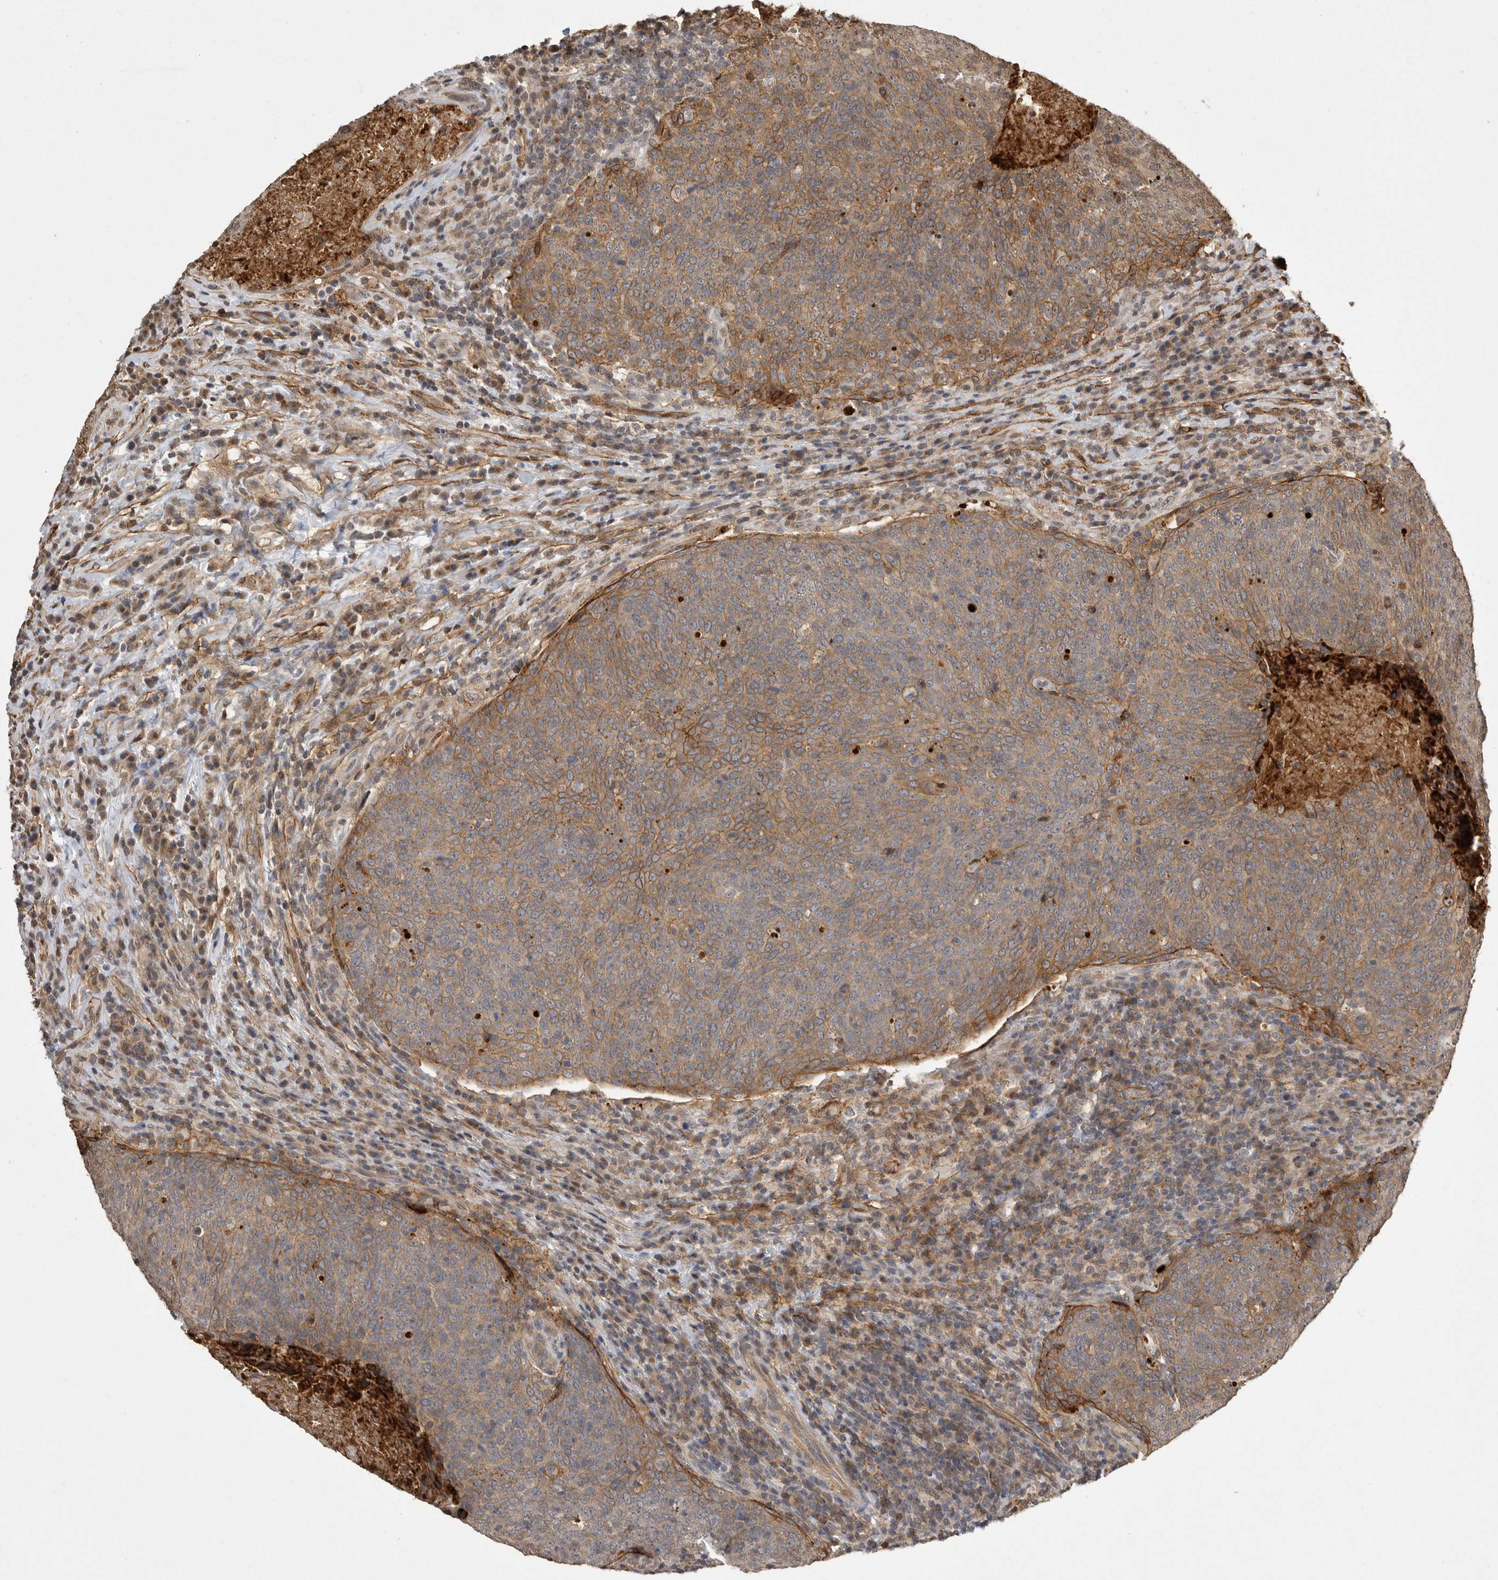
{"staining": {"intensity": "moderate", "quantity": ">75%", "location": "cytoplasmic/membranous"}, "tissue": "head and neck cancer", "cell_type": "Tumor cells", "image_type": "cancer", "snomed": [{"axis": "morphology", "description": "Squamous cell carcinoma, NOS"}, {"axis": "morphology", "description": "Squamous cell carcinoma, metastatic, NOS"}, {"axis": "topography", "description": "Lymph node"}, {"axis": "topography", "description": "Head-Neck"}], "caption": "Approximately >75% of tumor cells in human head and neck cancer demonstrate moderate cytoplasmic/membranous protein staining as visualized by brown immunohistochemical staining.", "gene": "NECTIN1", "patient": {"sex": "male", "age": 62}}